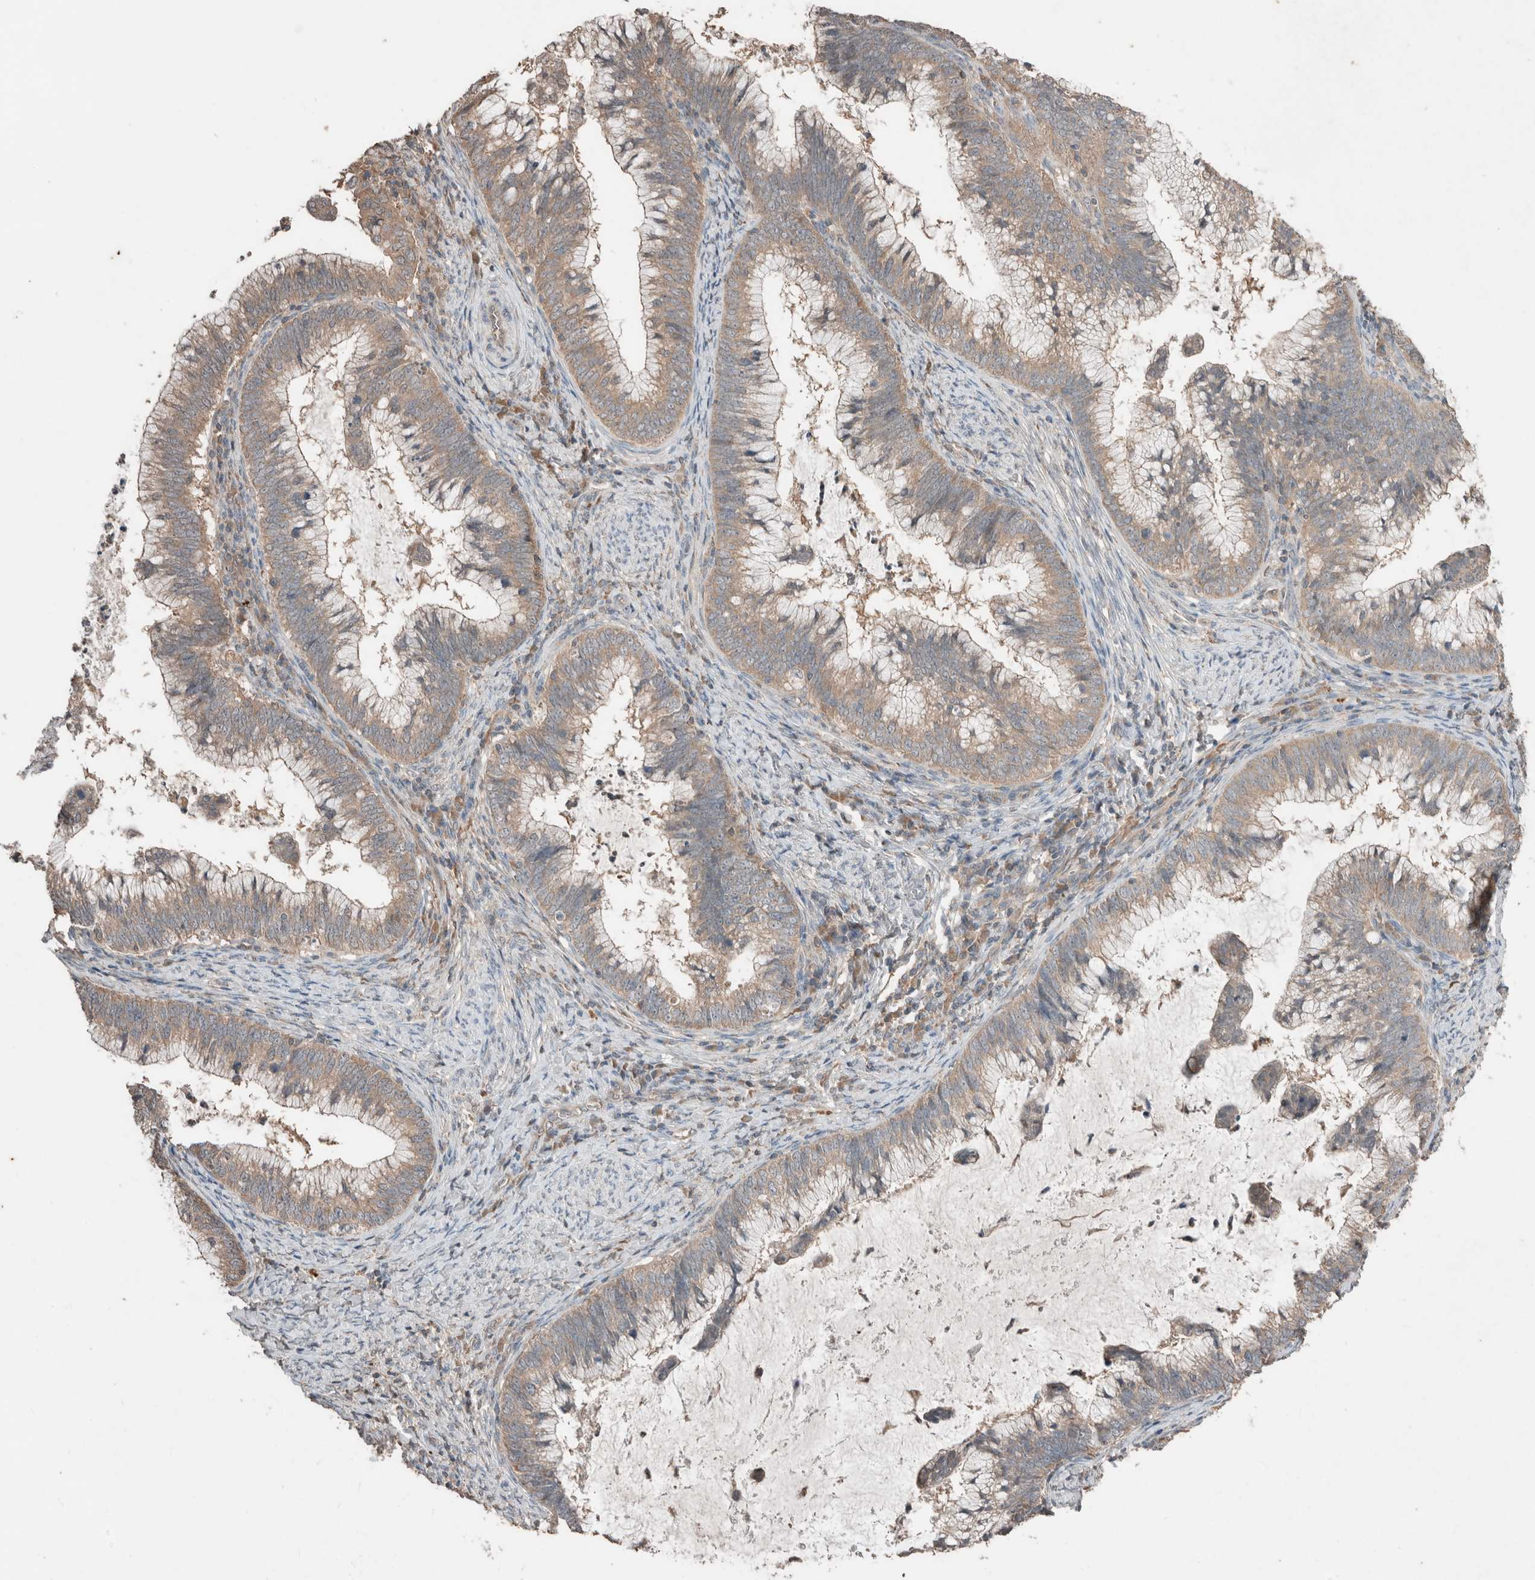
{"staining": {"intensity": "weak", "quantity": ">75%", "location": "cytoplasmic/membranous"}, "tissue": "cervical cancer", "cell_type": "Tumor cells", "image_type": "cancer", "snomed": [{"axis": "morphology", "description": "Adenocarcinoma, NOS"}, {"axis": "topography", "description": "Cervix"}], "caption": "IHC micrograph of neoplastic tissue: cervical cancer (adenocarcinoma) stained using immunohistochemistry (IHC) exhibits low levels of weak protein expression localized specifically in the cytoplasmic/membranous of tumor cells, appearing as a cytoplasmic/membranous brown color.", "gene": "ERAP2", "patient": {"sex": "female", "age": 36}}